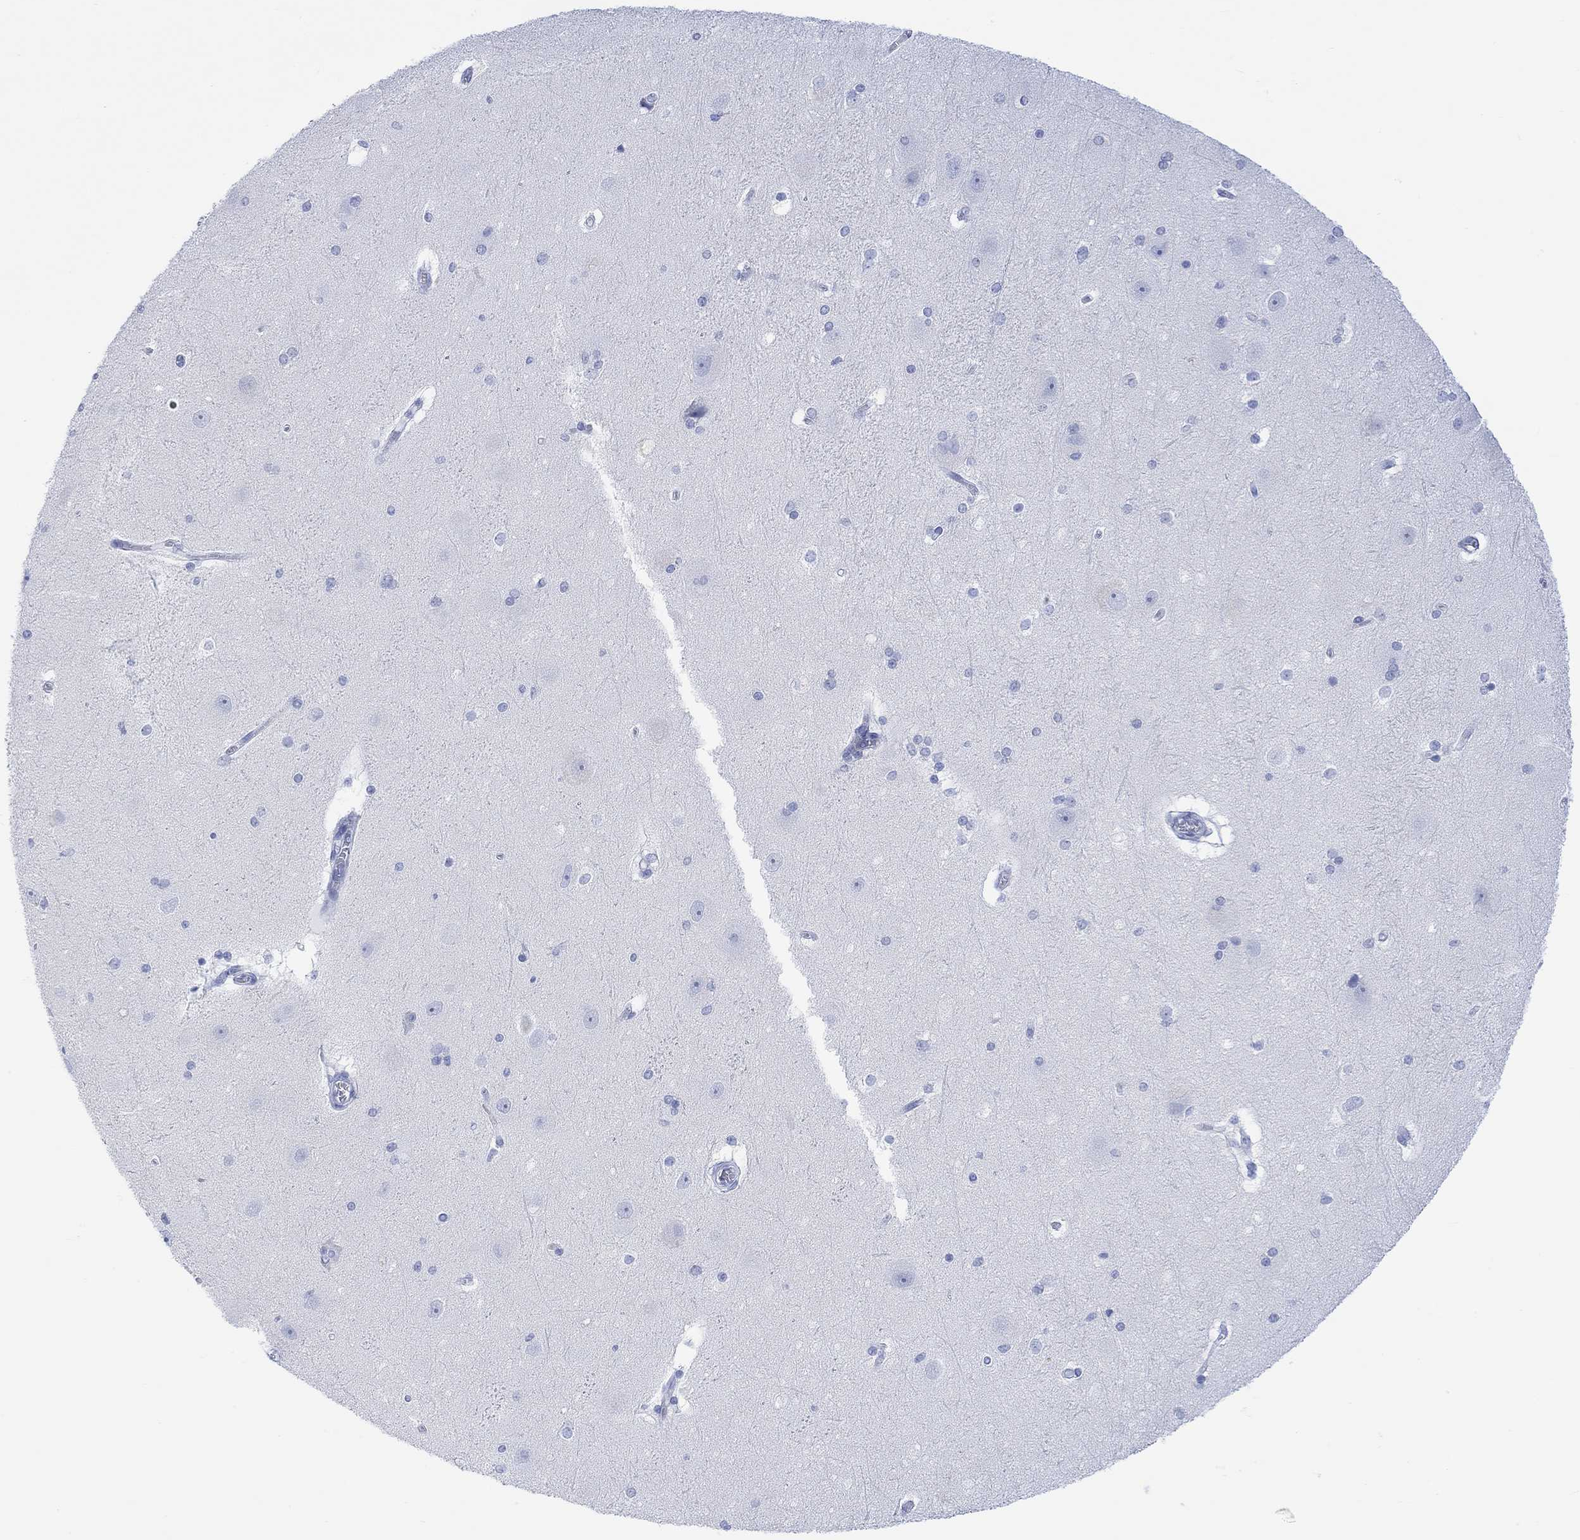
{"staining": {"intensity": "negative", "quantity": "none", "location": "none"}, "tissue": "hippocampus", "cell_type": "Glial cells", "image_type": "normal", "snomed": [{"axis": "morphology", "description": "Normal tissue, NOS"}, {"axis": "topography", "description": "Cerebral cortex"}, {"axis": "topography", "description": "Hippocampus"}], "caption": "Micrograph shows no protein staining in glial cells of normal hippocampus.", "gene": "CALCA", "patient": {"sex": "female", "age": 19}}